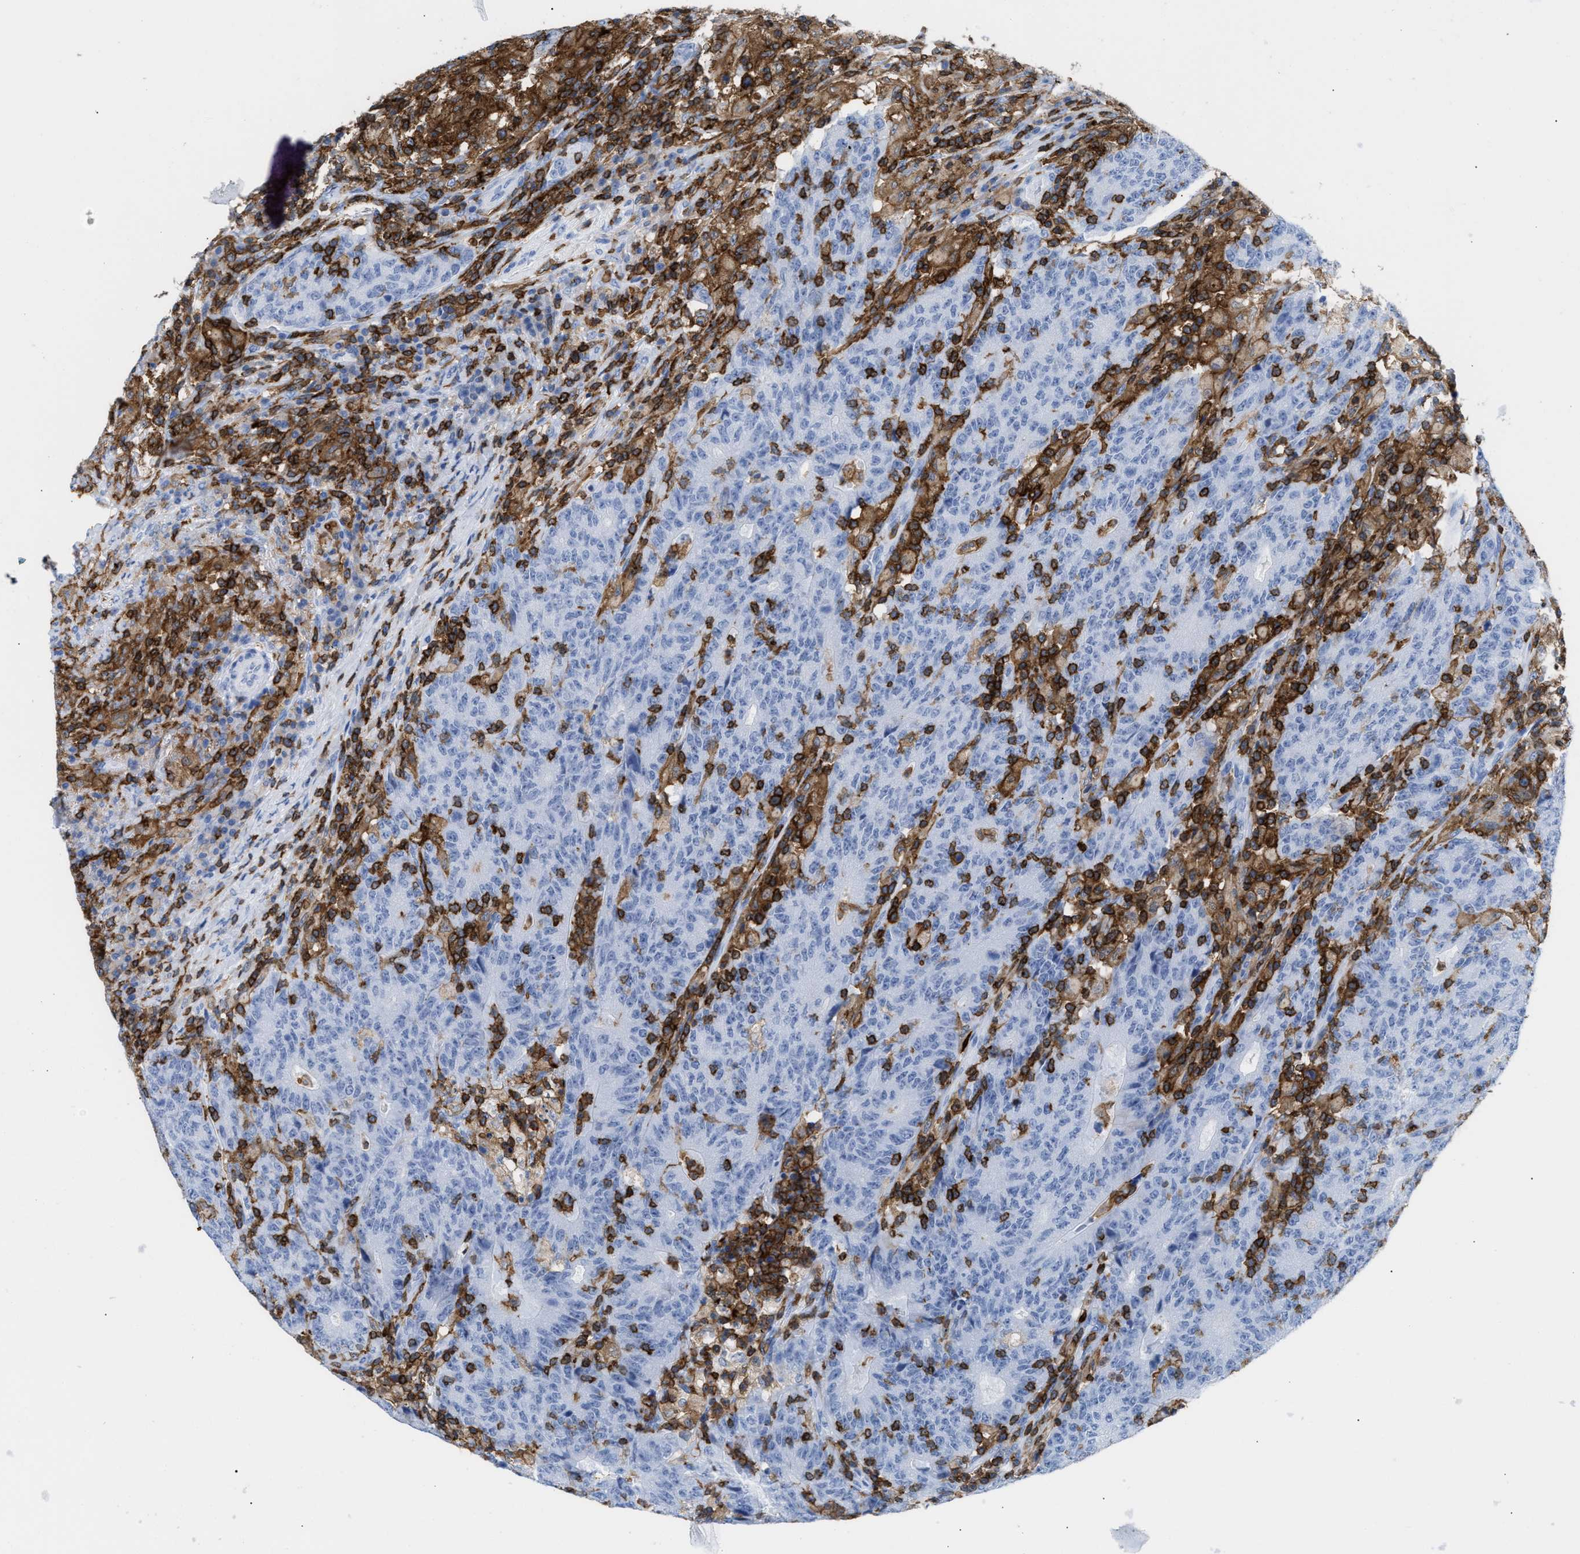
{"staining": {"intensity": "negative", "quantity": "none", "location": "none"}, "tissue": "colorectal cancer", "cell_type": "Tumor cells", "image_type": "cancer", "snomed": [{"axis": "morphology", "description": "Normal tissue, NOS"}, {"axis": "morphology", "description": "Adenocarcinoma, NOS"}, {"axis": "topography", "description": "Colon"}], "caption": "A high-resolution image shows IHC staining of adenocarcinoma (colorectal), which exhibits no significant expression in tumor cells.", "gene": "LCP1", "patient": {"sex": "female", "age": 75}}